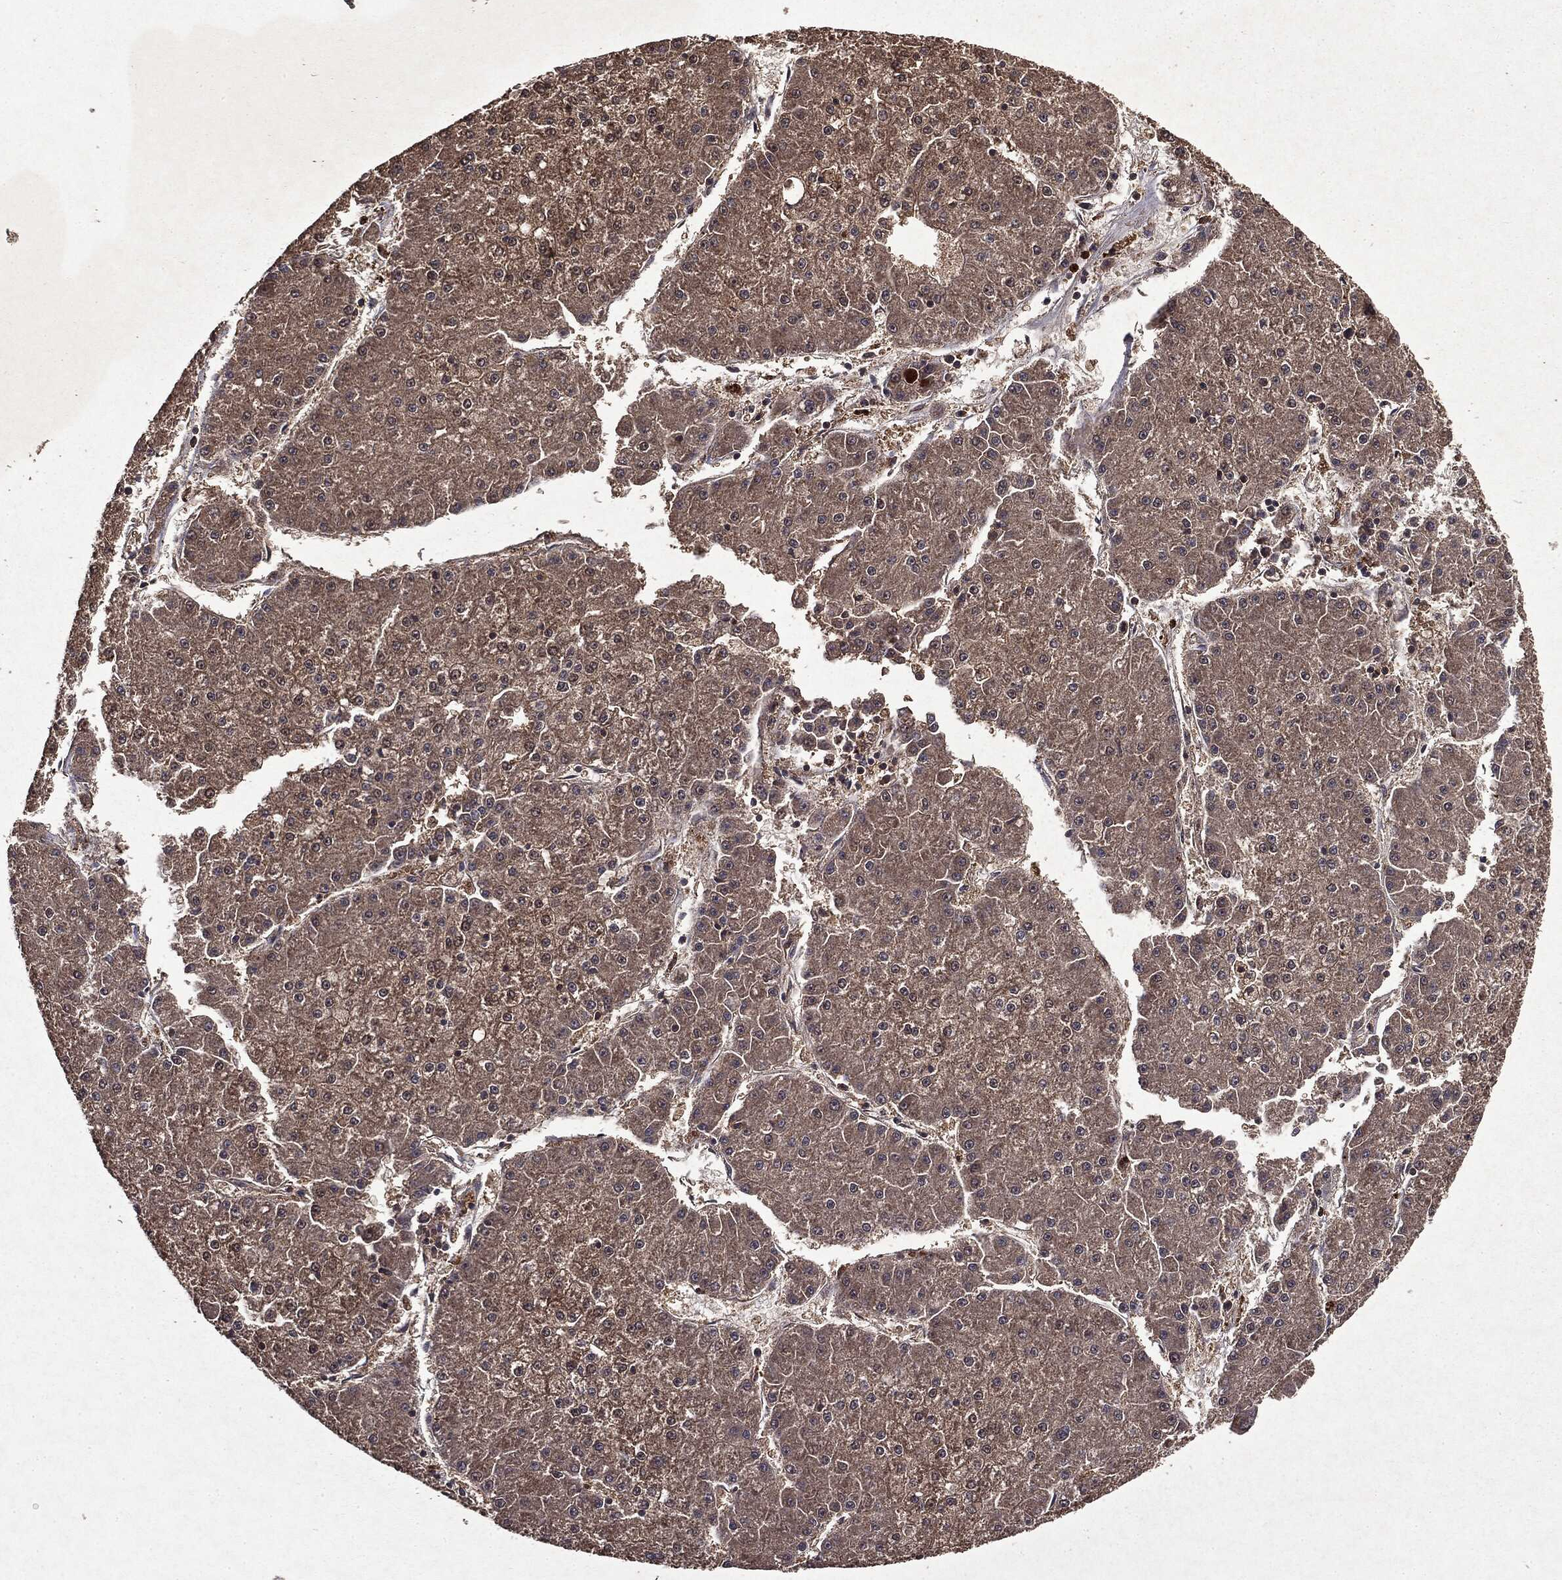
{"staining": {"intensity": "weak", "quantity": ">75%", "location": "cytoplasmic/membranous"}, "tissue": "liver cancer", "cell_type": "Tumor cells", "image_type": "cancer", "snomed": [{"axis": "morphology", "description": "Carcinoma, Hepatocellular, NOS"}, {"axis": "topography", "description": "Liver"}], "caption": "Human hepatocellular carcinoma (liver) stained for a protein (brown) shows weak cytoplasmic/membranous positive staining in approximately >75% of tumor cells.", "gene": "MTOR", "patient": {"sex": "male", "age": 73}}